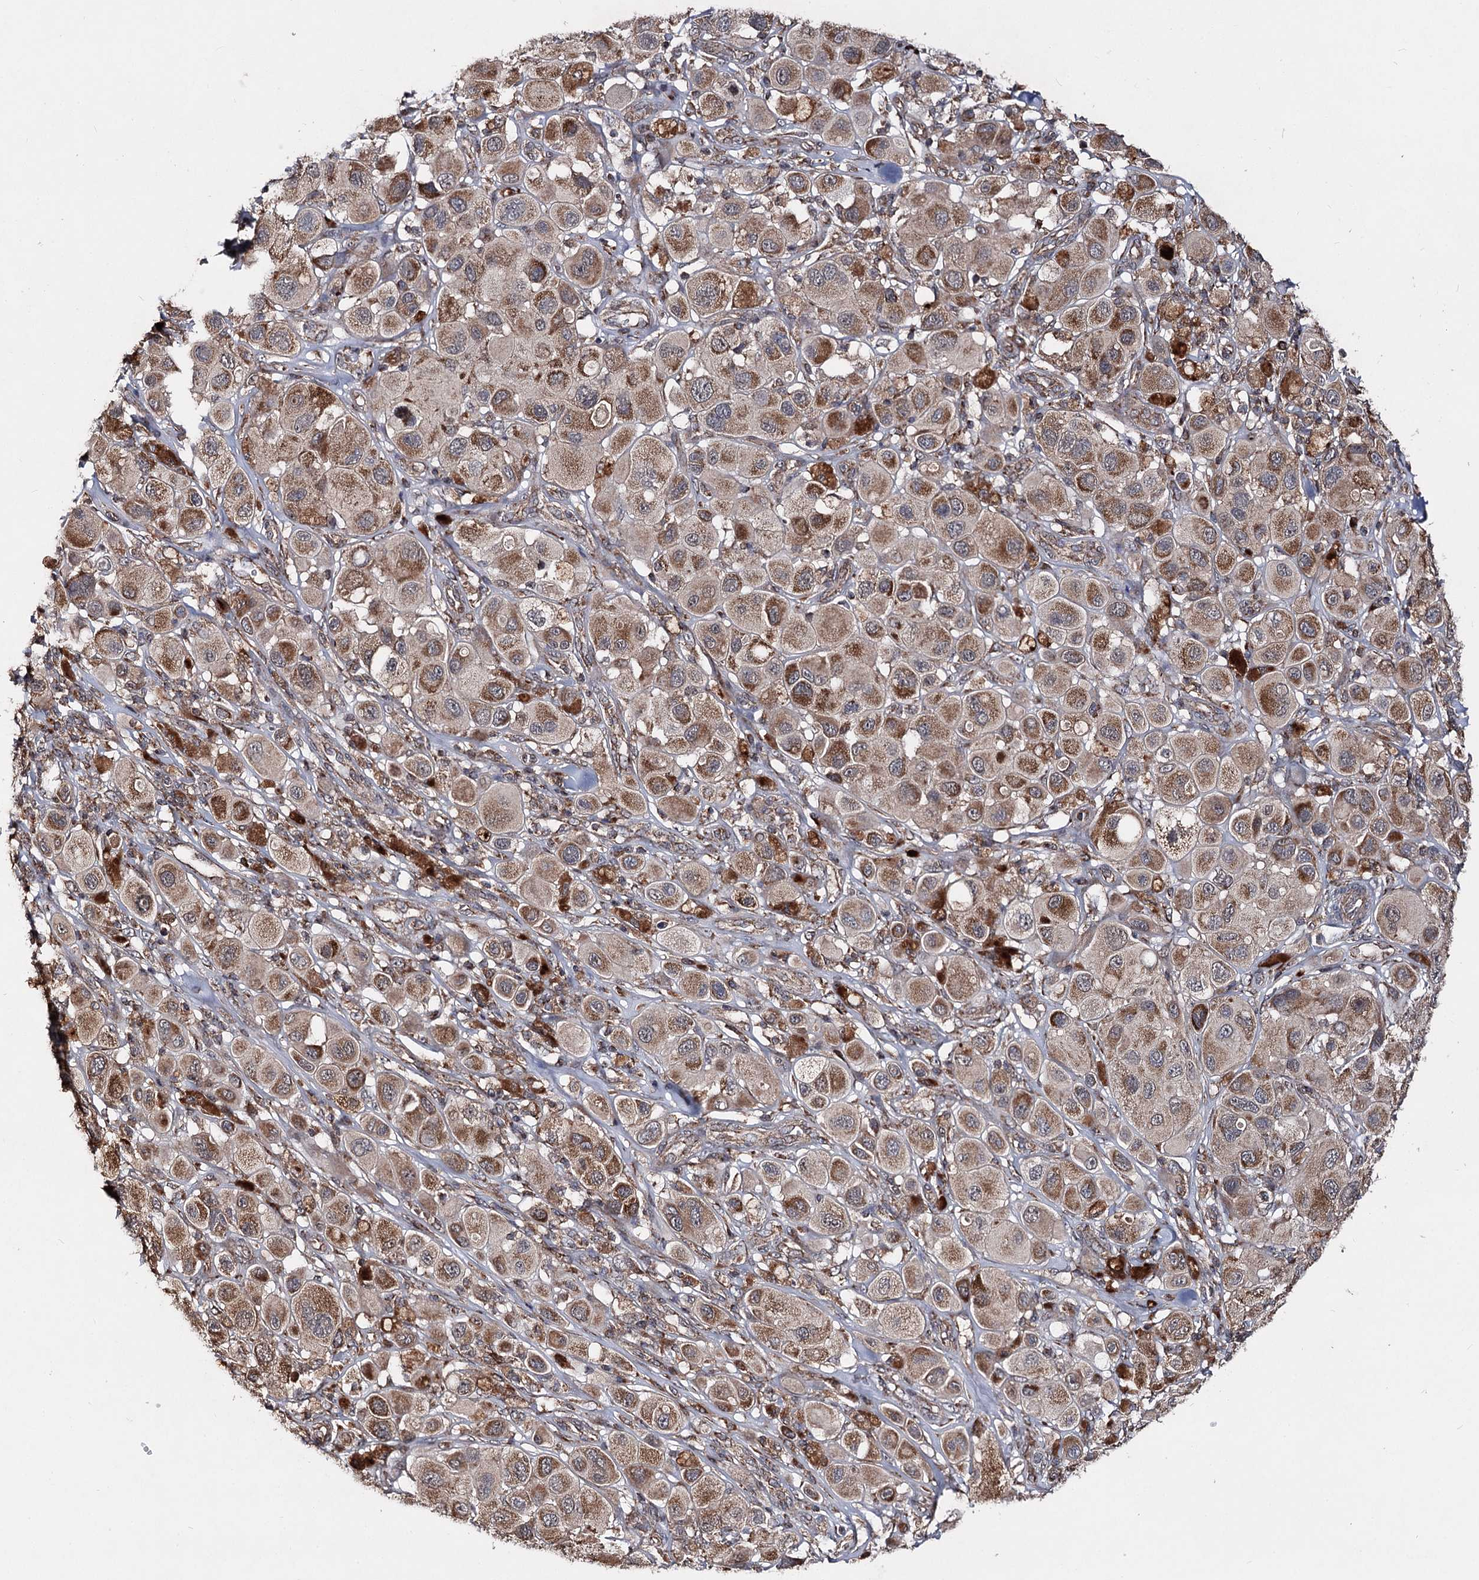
{"staining": {"intensity": "moderate", "quantity": ">75%", "location": "cytoplasmic/membranous"}, "tissue": "melanoma", "cell_type": "Tumor cells", "image_type": "cancer", "snomed": [{"axis": "morphology", "description": "Malignant melanoma, Metastatic site"}, {"axis": "topography", "description": "Skin"}], "caption": "This is an image of immunohistochemistry (IHC) staining of melanoma, which shows moderate staining in the cytoplasmic/membranous of tumor cells.", "gene": "MINDY3", "patient": {"sex": "male", "age": 41}}